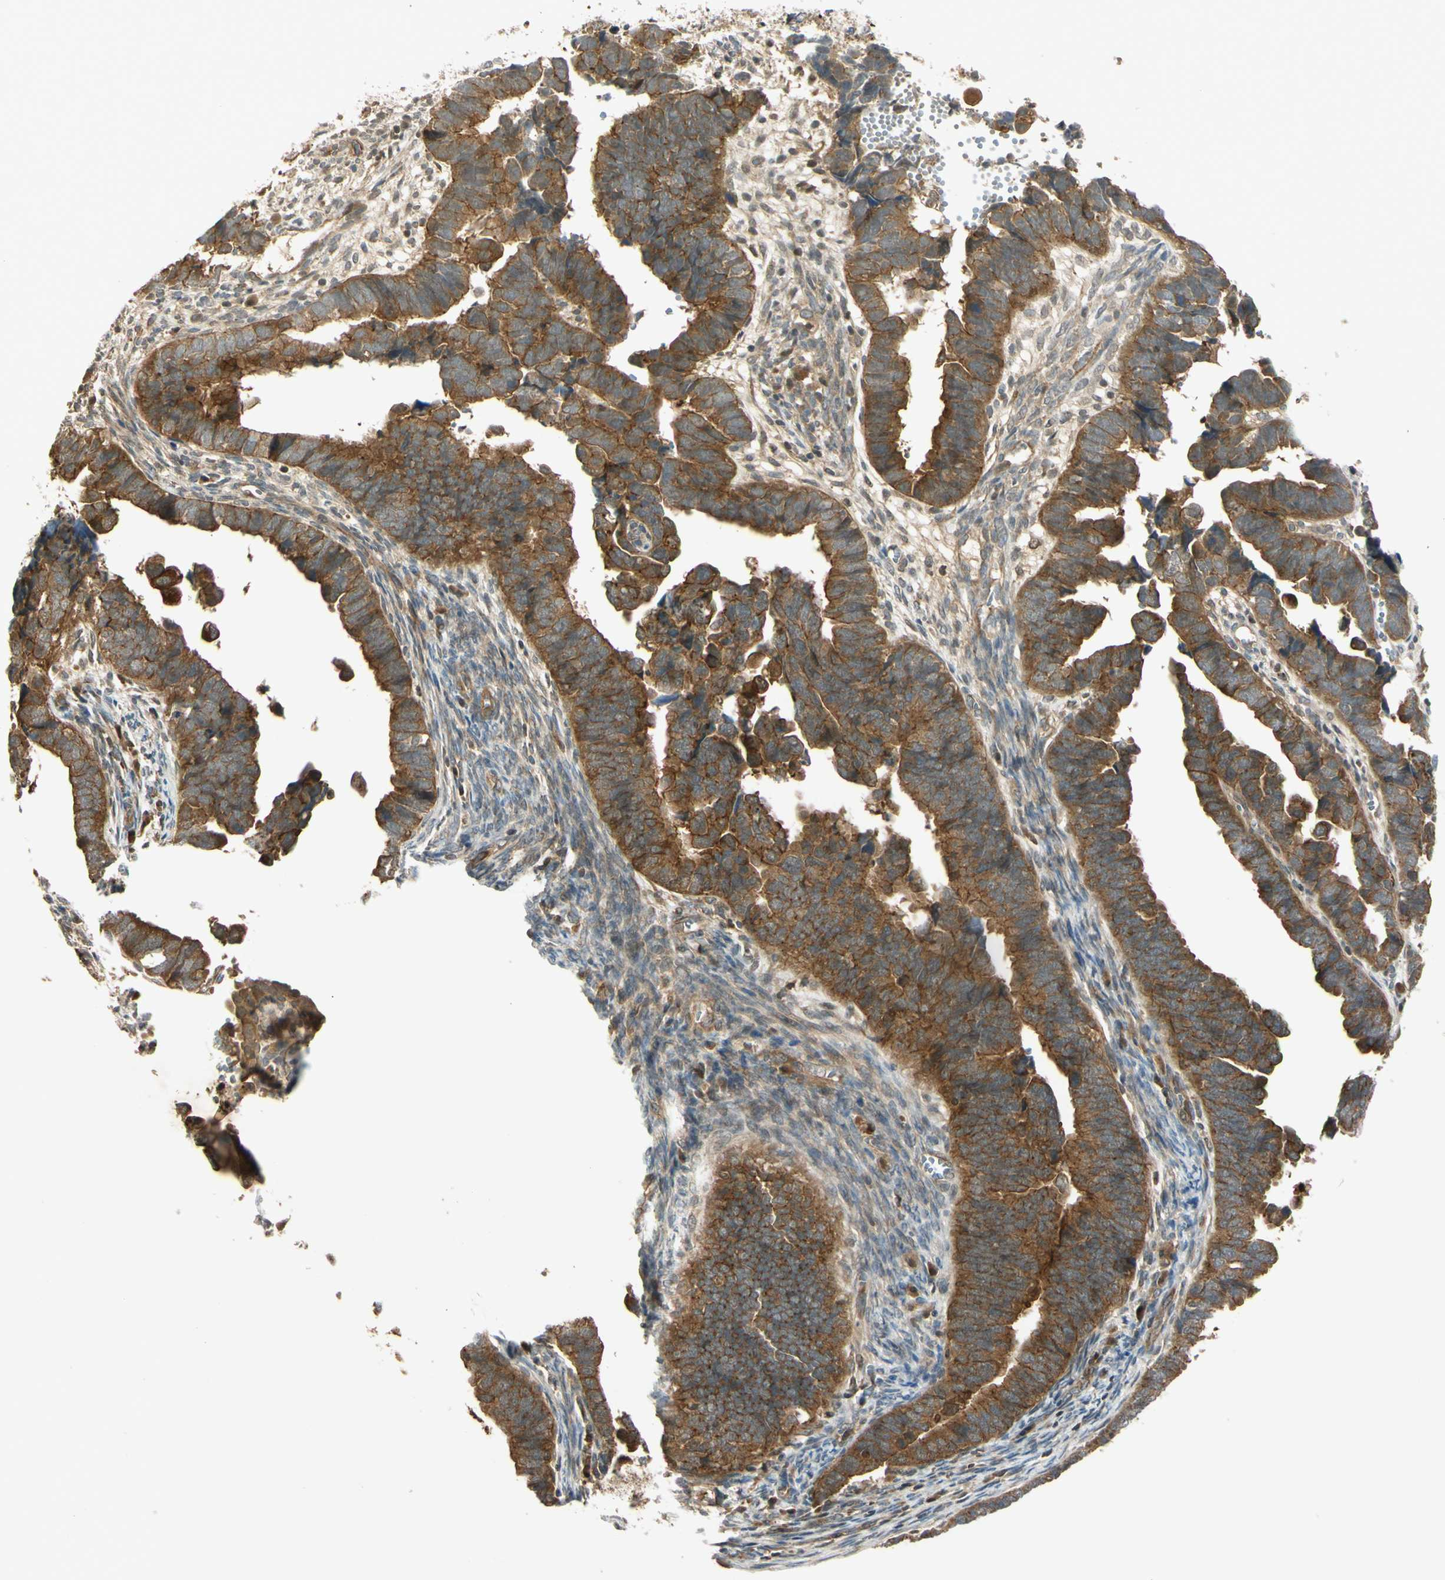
{"staining": {"intensity": "strong", "quantity": ">75%", "location": "cytoplasmic/membranous"}, "tissue": "endometrial cancer", "cell_type": "Tumor cells", "image_type": "cancer", "snomed": [{"axis": "morphology", "description": "Adenocarcinoma, NOS"}, {"axis": "topography", "description": "Endometrium"}], "caption": "Immunohistochemistry of endometrial cancer (adenocarcinoma) shows high levels of strong cytoplasmic/membranous expression in about >75% of tumor cells. Immunohistochemistry stains the protein in brown and the nuclei are stained blue.", "gene": "EPHA8", "patient": {"sex": "female", "age": 75}}